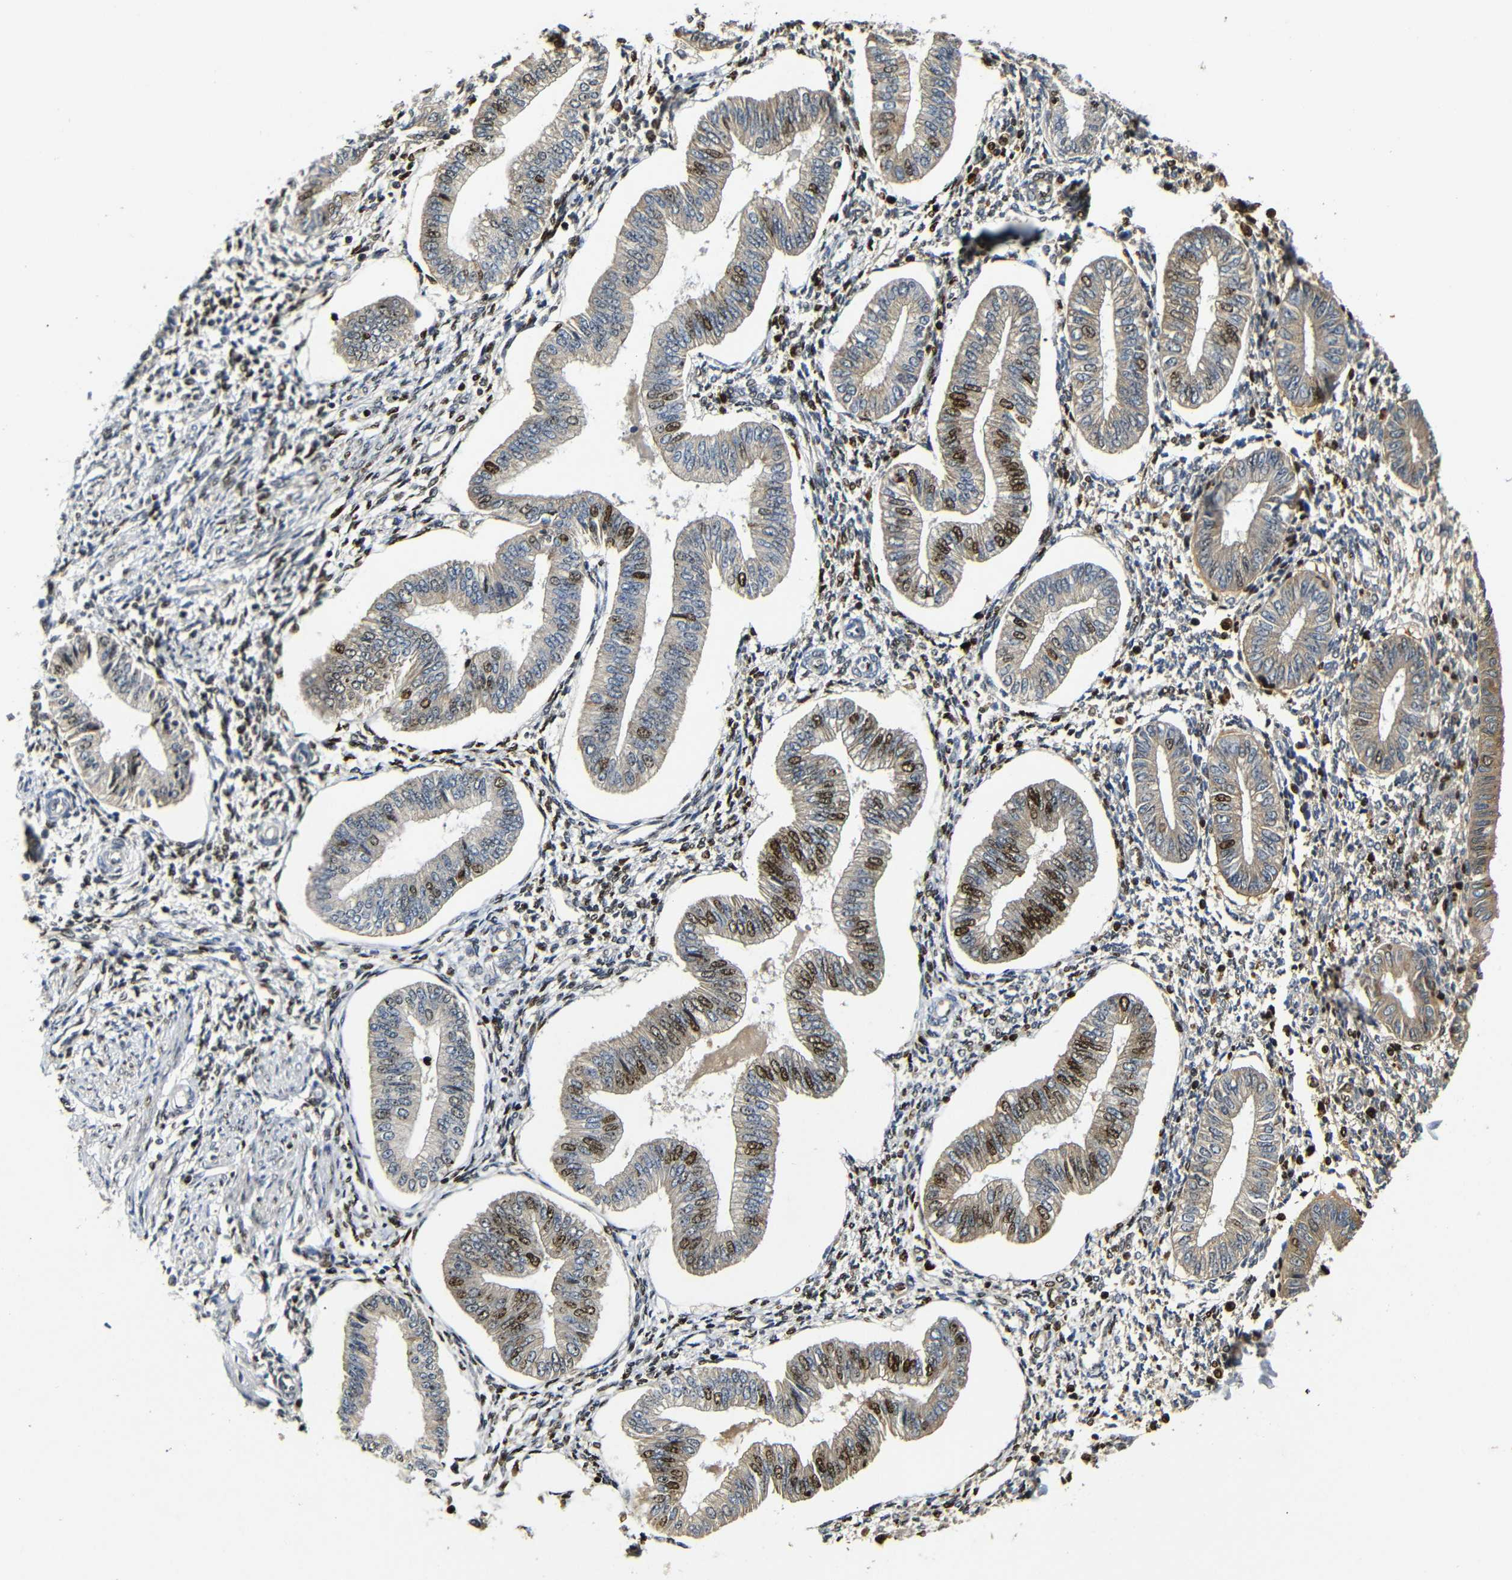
{"staining": {"intensity": "negative", "quantity": "none", "location": "none"}, "tissue": "endometrium", "cell_type": "Cells in endometrial stroma", "image_type": "normal", "snomed": [{"axis": "morphology", "description": "Normal tissue, NOS"}, {"axis": "topography", "description": "Endometrium"}], "caption": "Cells in endometrial stroma are negative for brown protein staining in normal endometrium.", "gene": "MYC", "patient": {"sex": "female", "age": 50}}